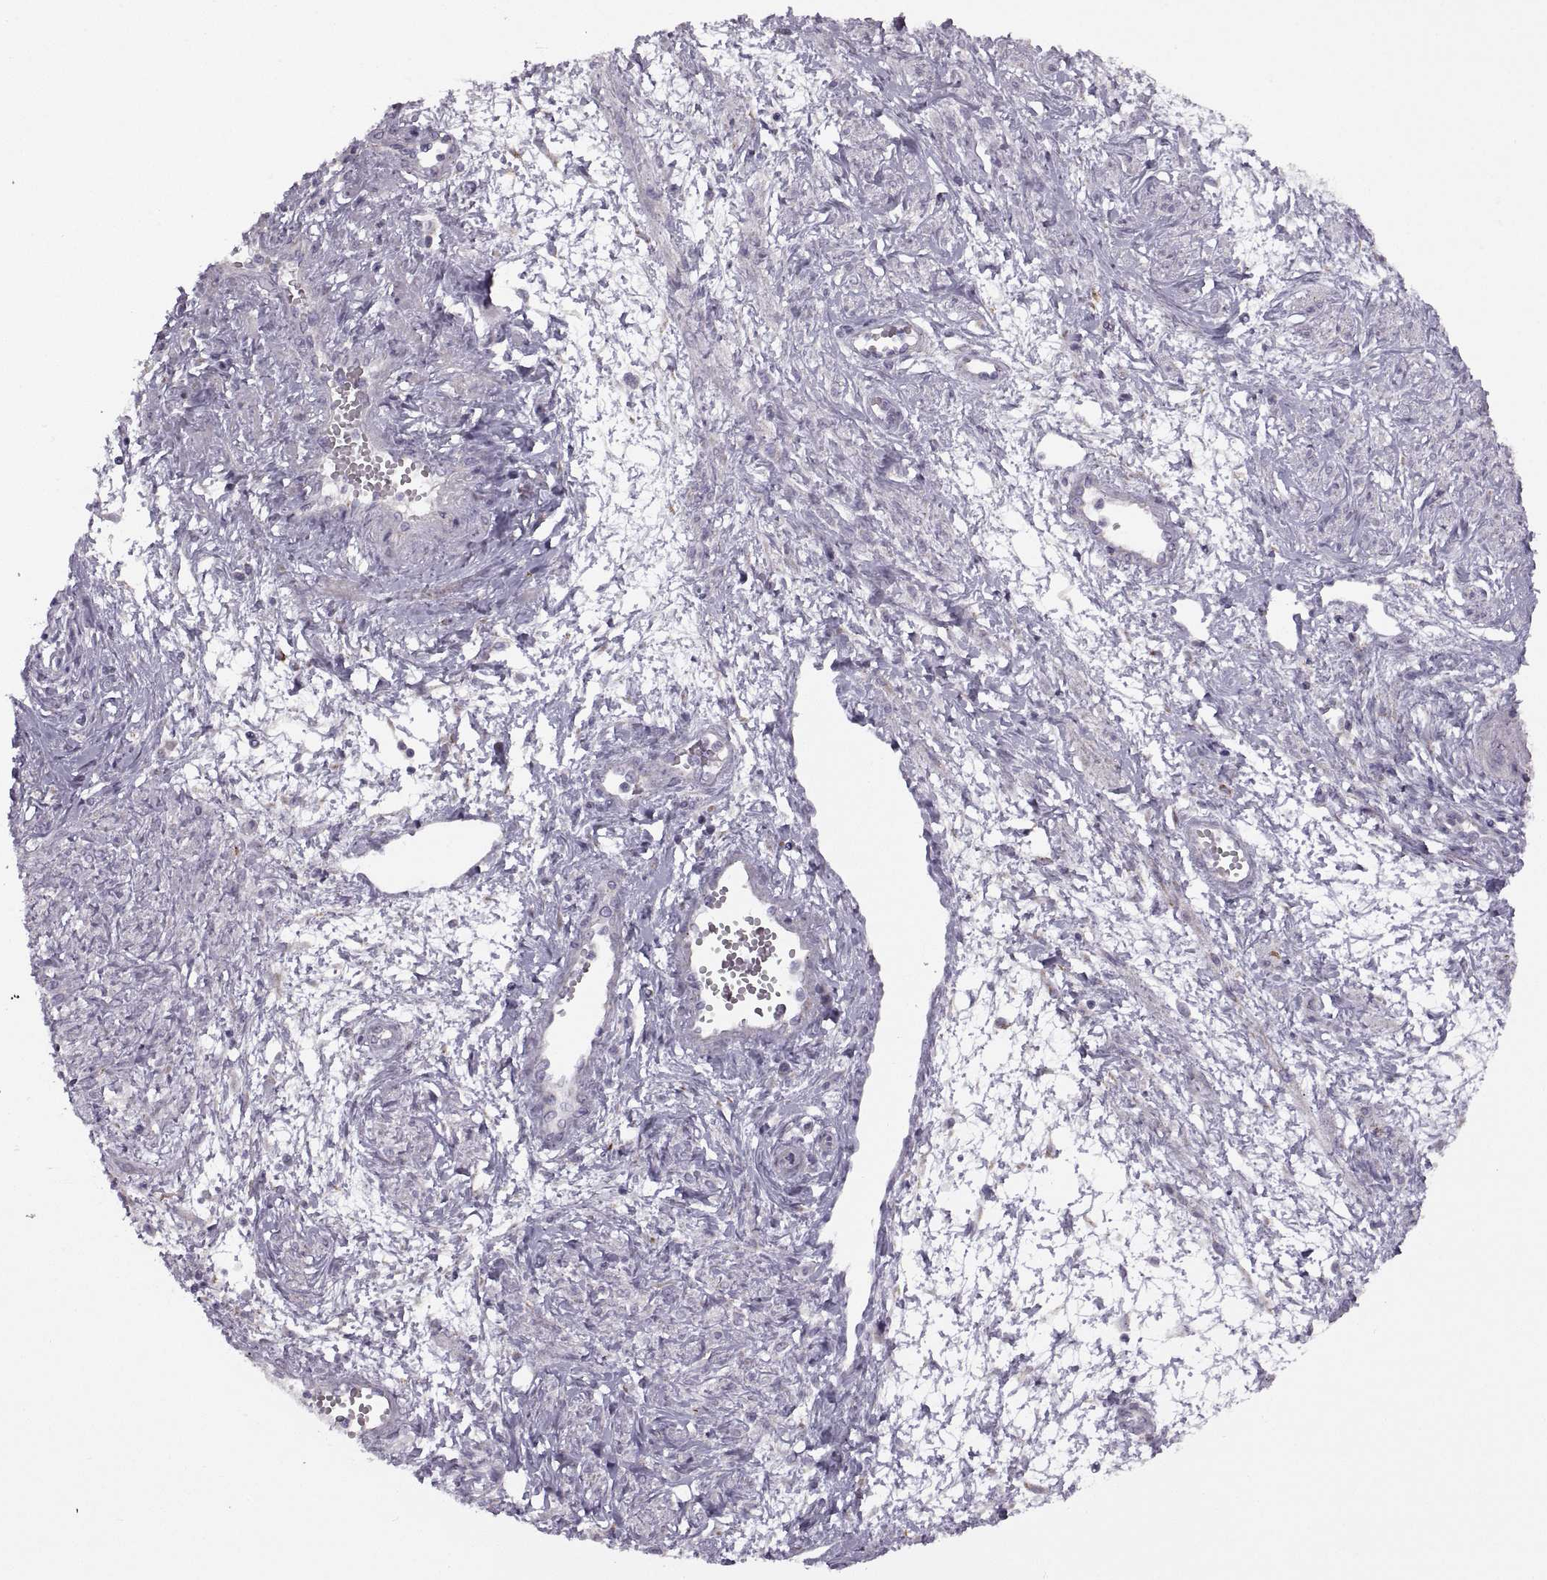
{"staining": {"intensity": "negative", "quantity": "none", "location": "none"}, "tissue": "cervical cancer", "cell_type": "Tumor cells", "image_type": "cancer", "snomed": [{"axis": "morphology", "description": "Squamous cell carcinoma, NOS"}, {"axis": "topography", "description": "Cervix"}], "caption": "A photomicrograph of cervical squamous cell carcinoma stained for a protein reveals no brown staining in tumor cells. (DAB IHC, high magnification).", "gene": "PIERCE1", "patient": {"sex": "female", "age": 34}}